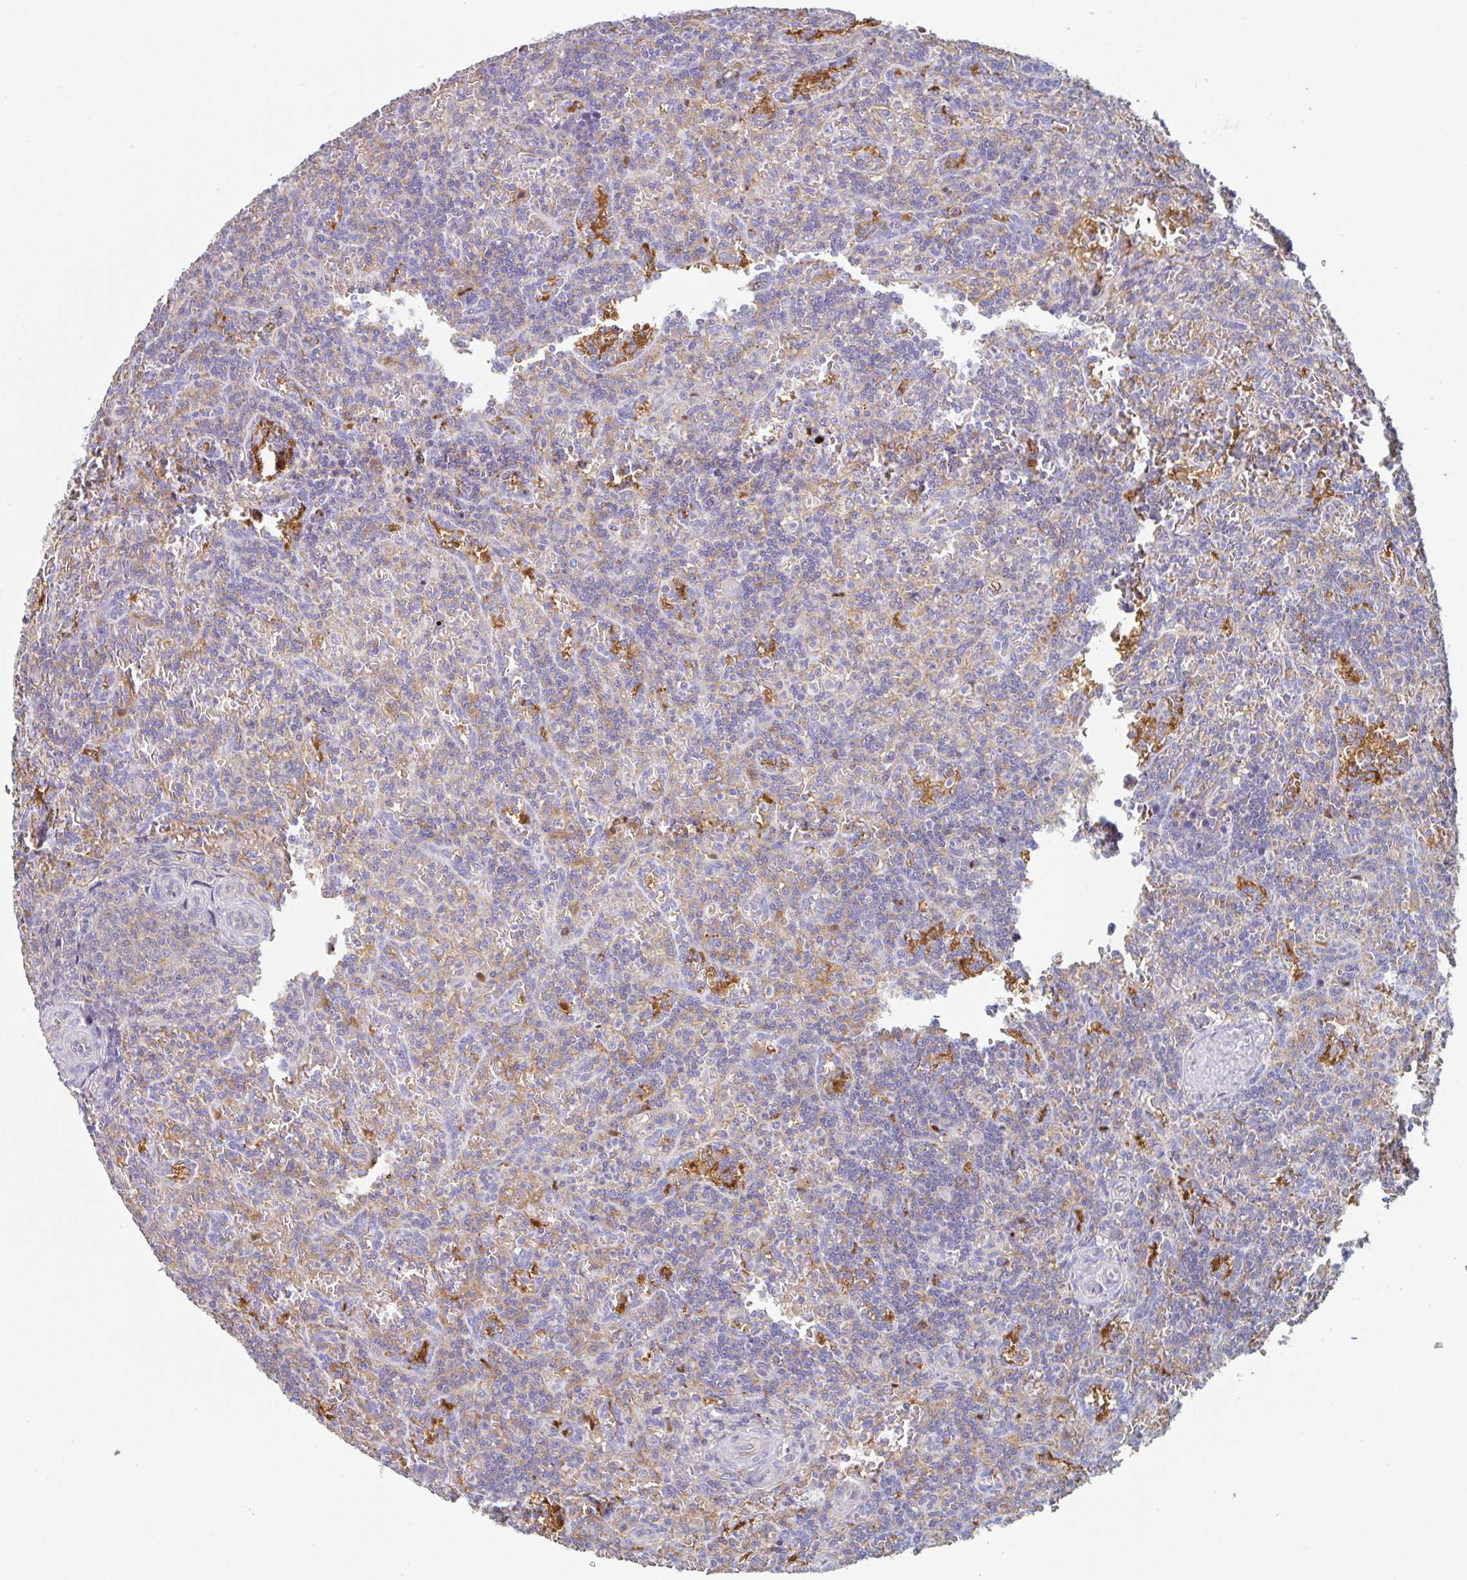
{"staining": {"intensity": "negative", "quantity": "none", "location": "none"}, "tissue": "lymphoma", "cell_type": "Tumor cells", "image_type": "cancer", "snomed": [{"axis": "morphology", "description": "Malignant lymphoma, non-Hodgkin's type, Low grade"}, {"axis": "topography", "description": "Spleen"}], "caption": "Immunohistochemical staining of lymphoma reveals no significant staining in tumor cells.", "gene": "AMPD2", "patient": {"sex": "male", "age": 73}}